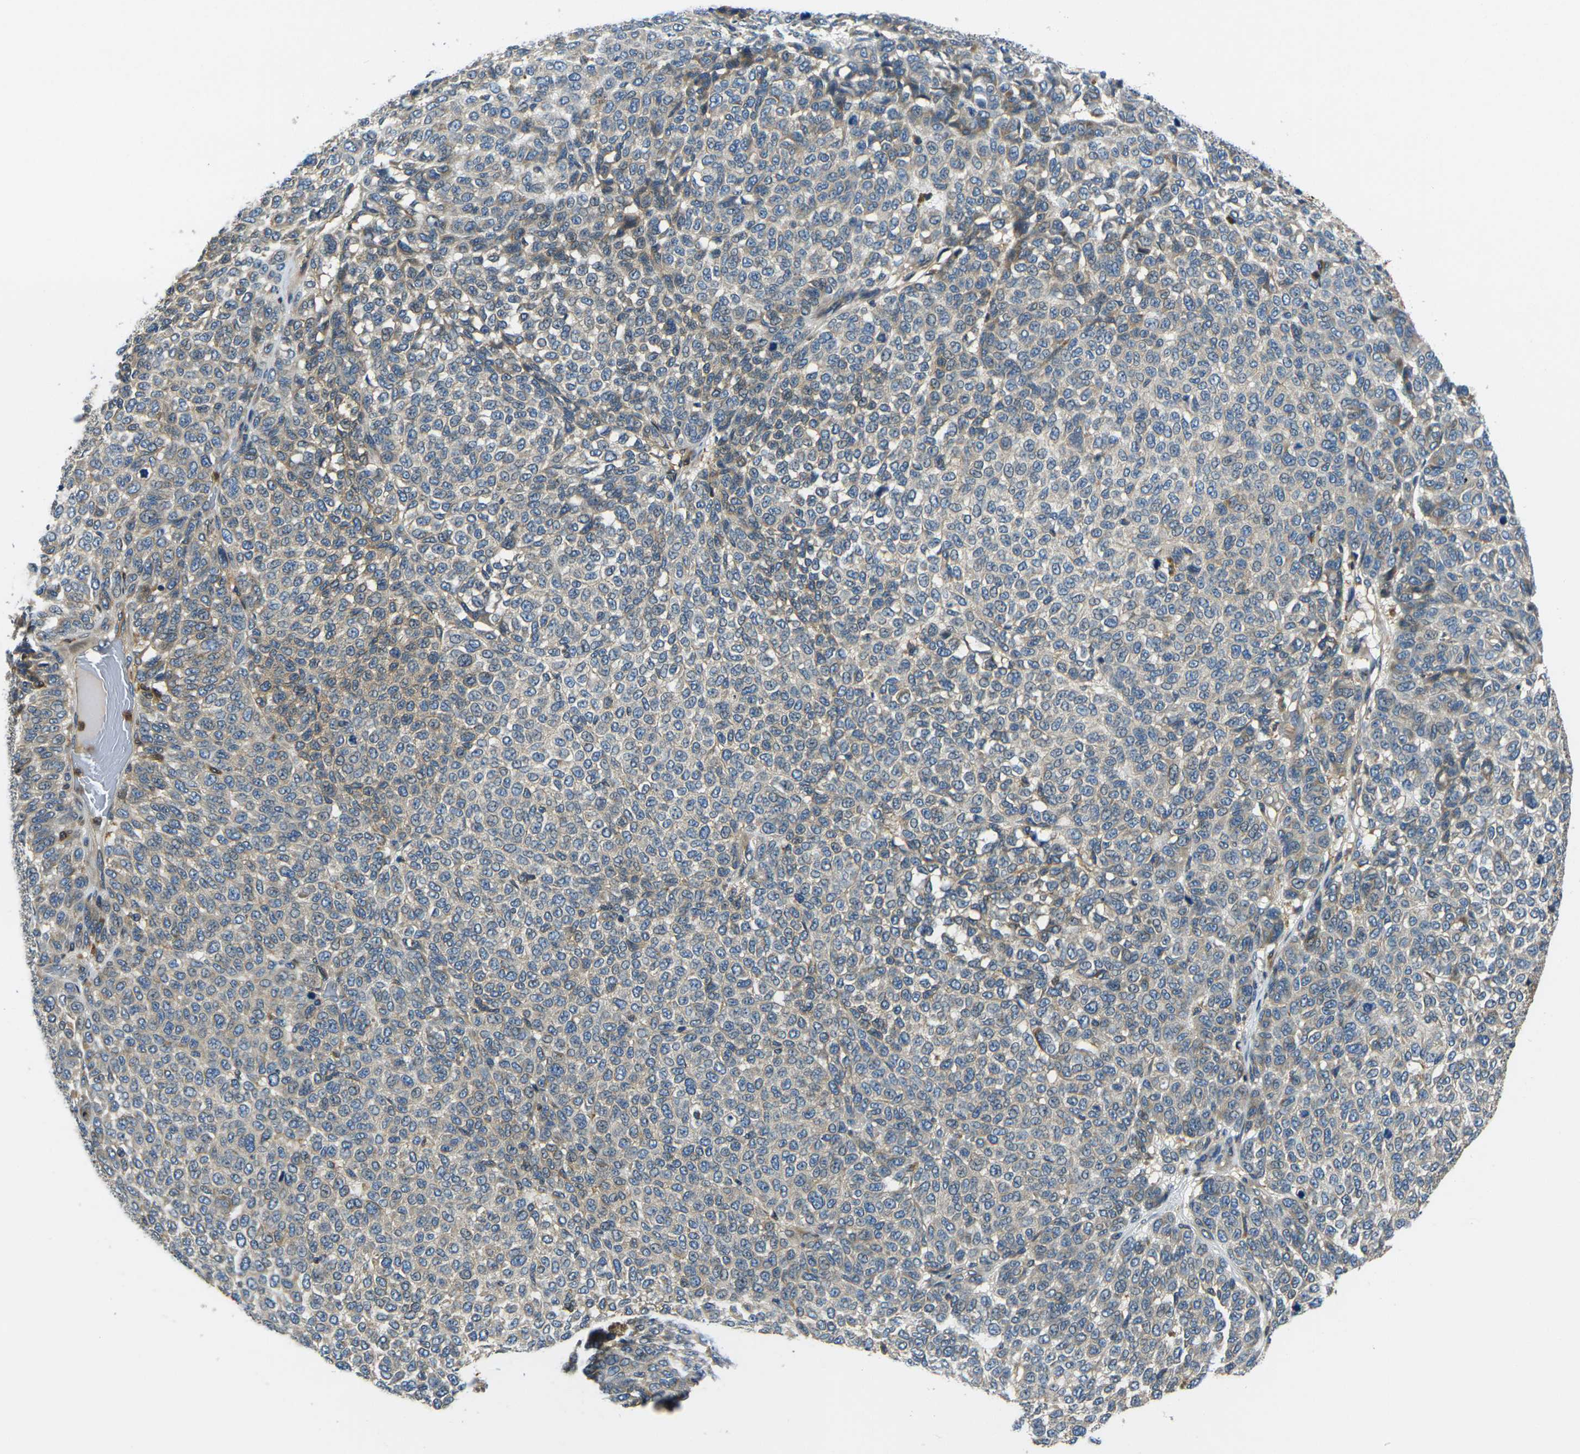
{"staining": {"intensity": "moderate", "quantity": "<25%", "location": "cytoplasmic/membranous"}, "tissue": "melanoma", "cell_type": "Tumor cells", "image_type": "cancer", "snomed": [{"axis": "morphology", "description": "Malignant melanoma, NOS"}, {"axis": "topography", "description": "Skin"}], "caption": "A brown stain shows moderate cytoplasmic/membranous staining of a protein in human malignant melanoma tumor cells.", "gene": "RAB1B", "patient": {"sex": "male", "age": 59}}